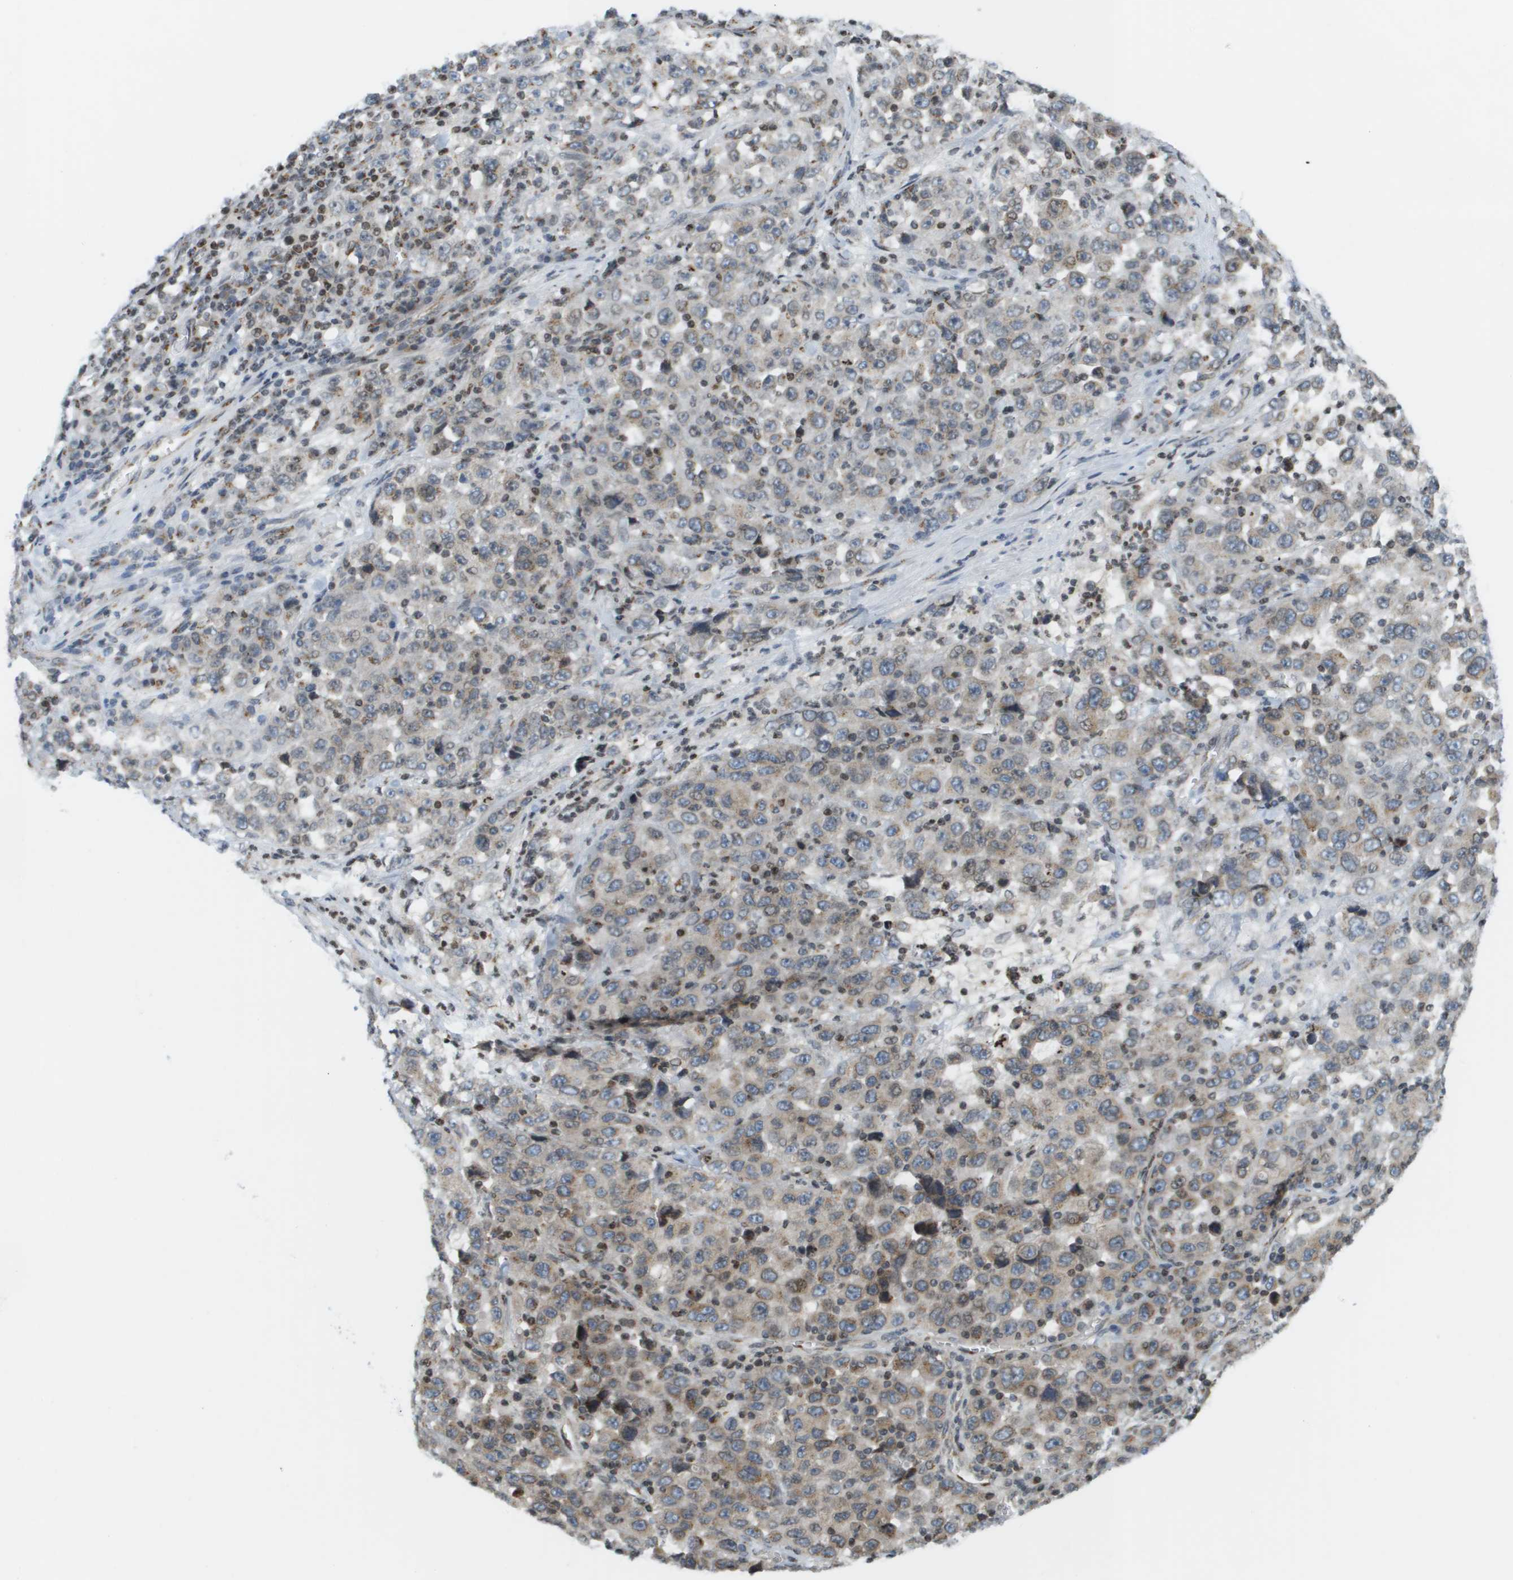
{"staining": {"intensity": "weak", "quantity": "25%-75%", "location": "cytoplasmic/membranous"}, "tissue": "stomach cancer", "cell_type": "Tumor cells", "image_type": "cancer", "snomed": [{"axis": "morphology", "description": "Normal tissue, NOS"}, {"axis": "morphology", "description": "Adenocarcinoma, NOS"}, {"axis": "topography", "description": "Stomach, upper"}, {"axis": "topography", "description": "Stomach"}], "caption": "Human stomach adenocarcinoma stained with a protein marker shows weak staining in tumor cells.", "gene": "EVC", "patient": {"sex": "male", "age": 59}}